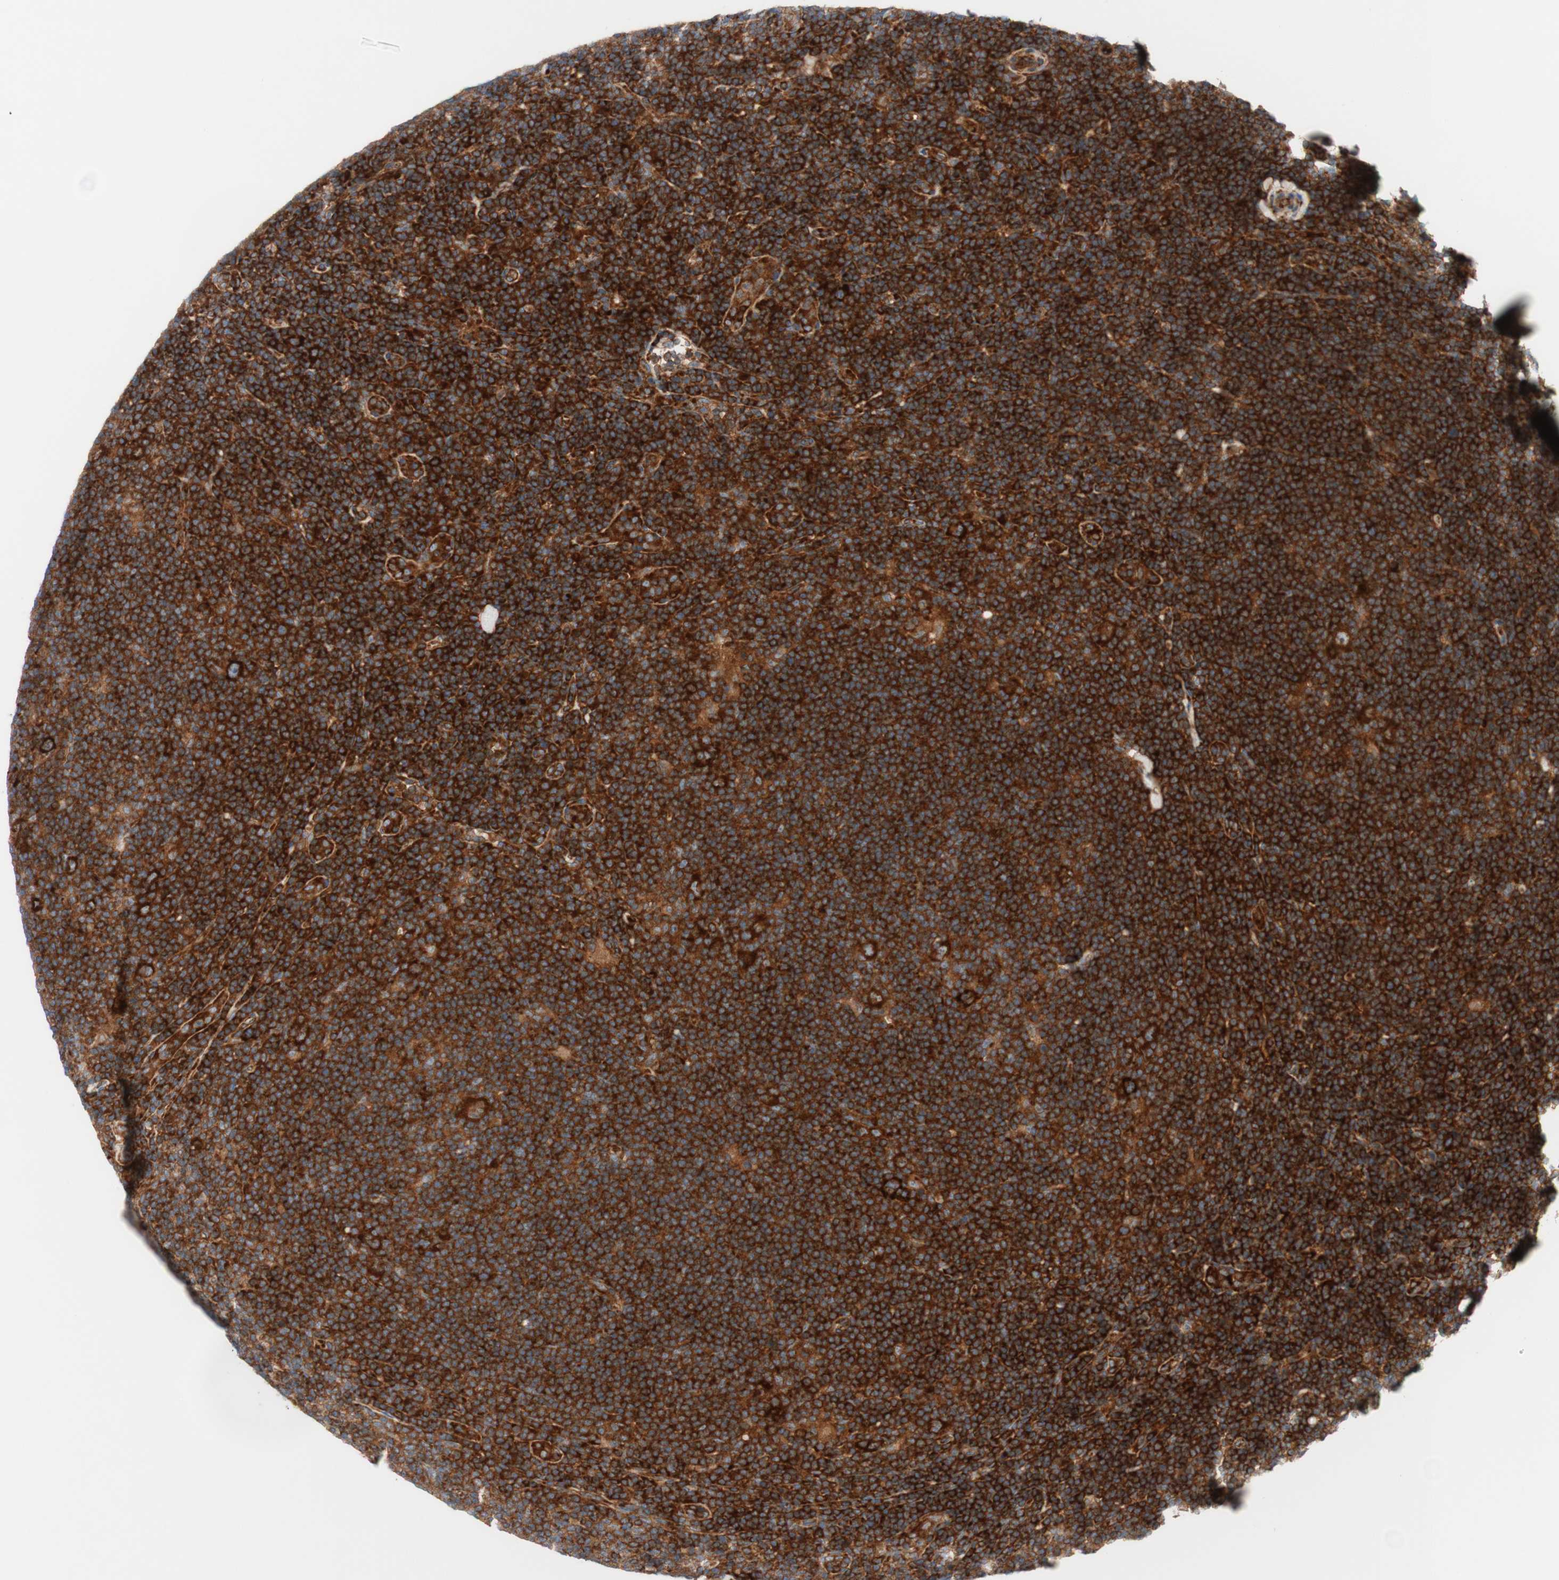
{"staining": {"intensity": "strong", "quantity": ">75%", "location": "cytoplasmic/membranous"}, "tissue": "lymphoma", "cell_type": "Tumor cells", "image_type": "cancer", "snomed": [{"axis": "morphology", "description": "Hodgkin's disease, NOS"}, {"axis": "topography", "description": "Lymph node"}], "caption": "This micrograph demonstrates immunohistochemistry staining of human Hodgkin's disease, with high strong cytoplasmic/membranous staining in approximately >75% of tumor cells.", "gene": "CCN4", "patient": {"sex": "female", "age": 57}}